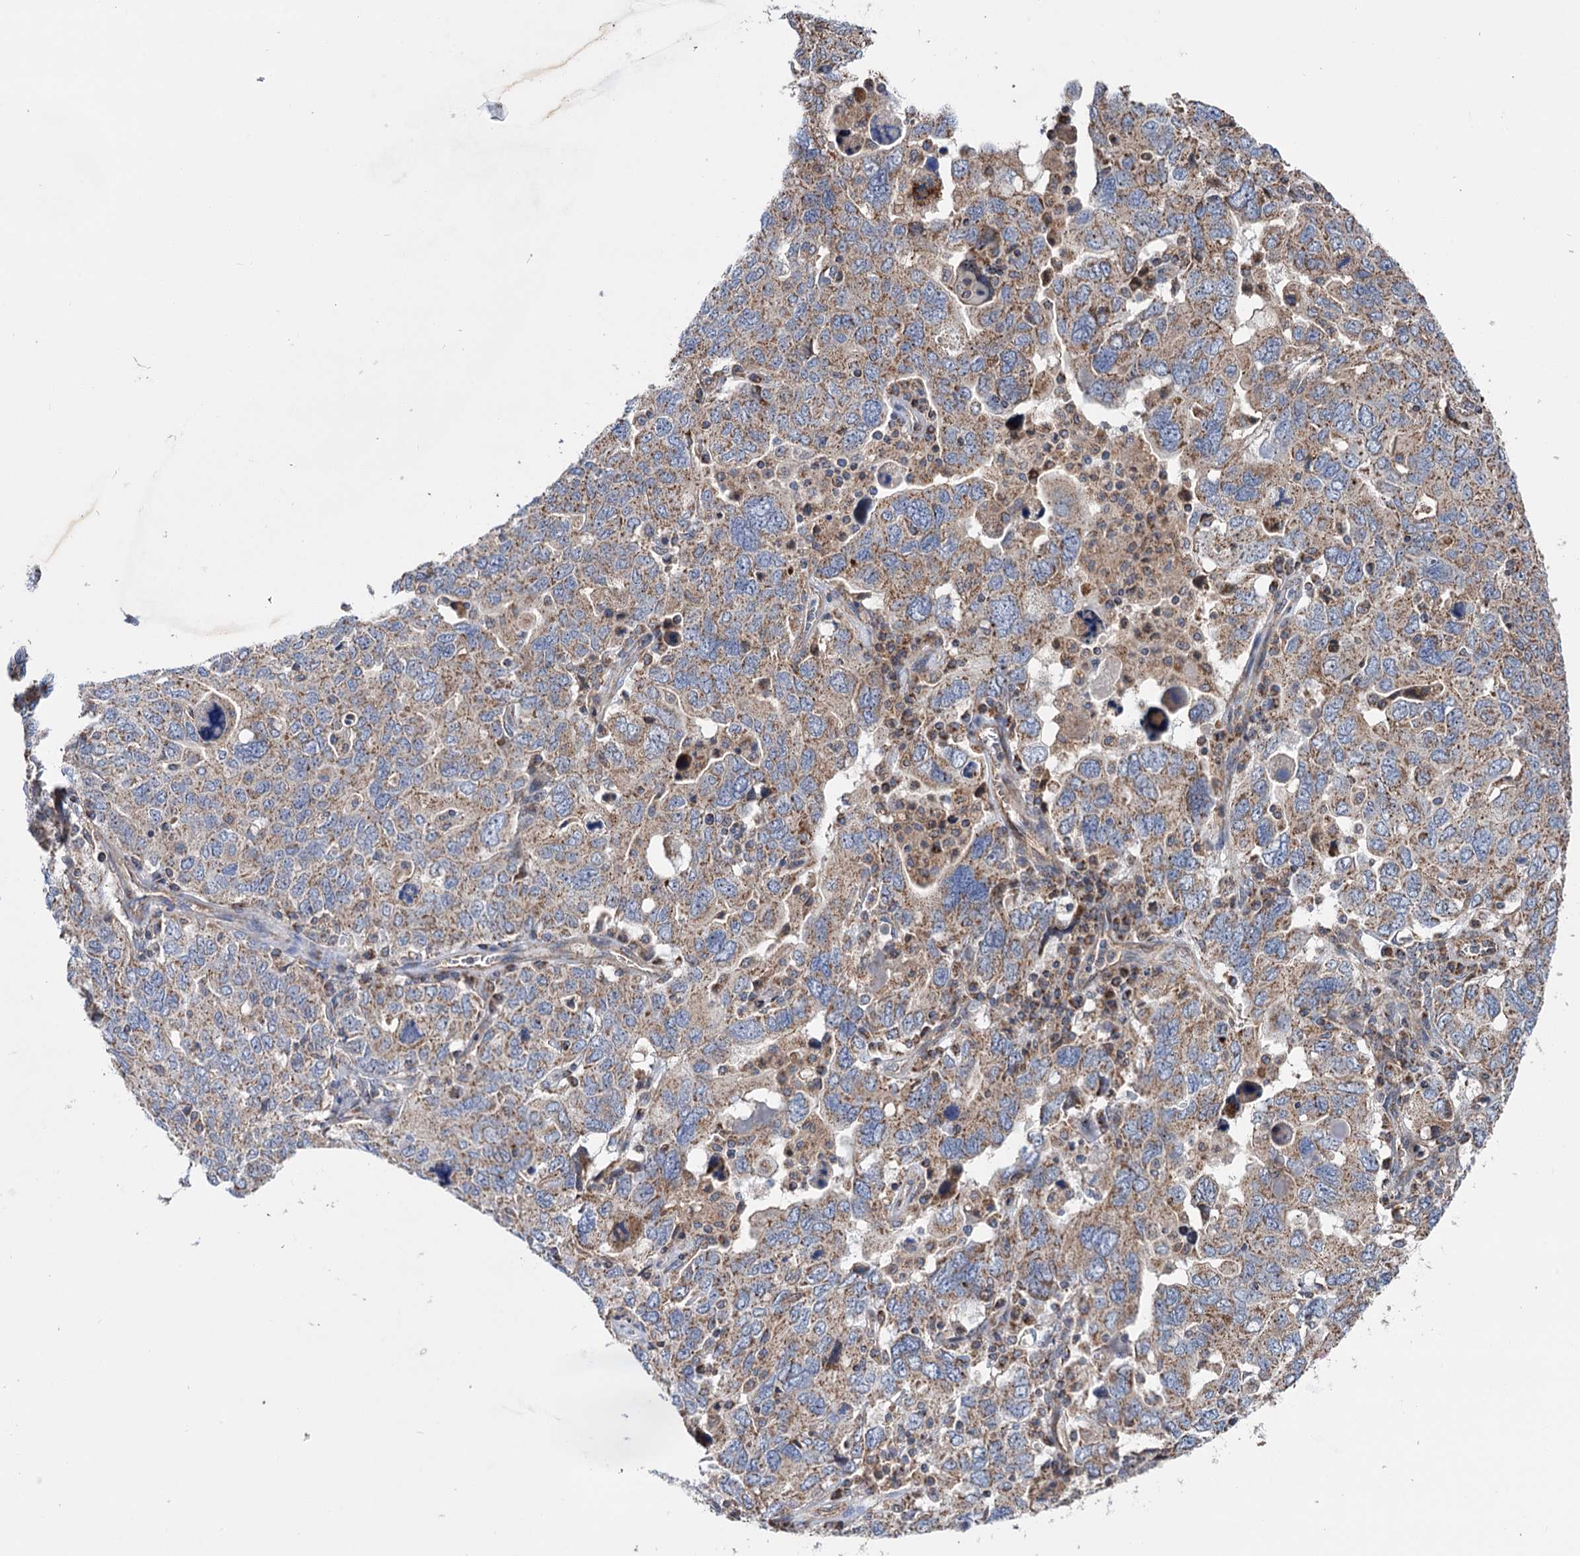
{"staining": {"intensity": "moderate", "quantity": ">75%", "location": "cytoplasmic/membranous"}, "tissue": "ovarian cancer", "cell_type": "Tumor cells", "image_type": "cancer", "snomed": [{"axis": "morphology", "description": "Carcinoma, endometroid"}, {"axis": "topography", "description": "Ovary"}], "caption": "An IHC photomicrograph of tumor tissue is shown. Protein staining in brown shows moderate cytoplasmic/membranous positivity in ovarian cancer within tumor cells.", "gene": "SUCLA2", "patient": {"sex": "female", "age": 62}}